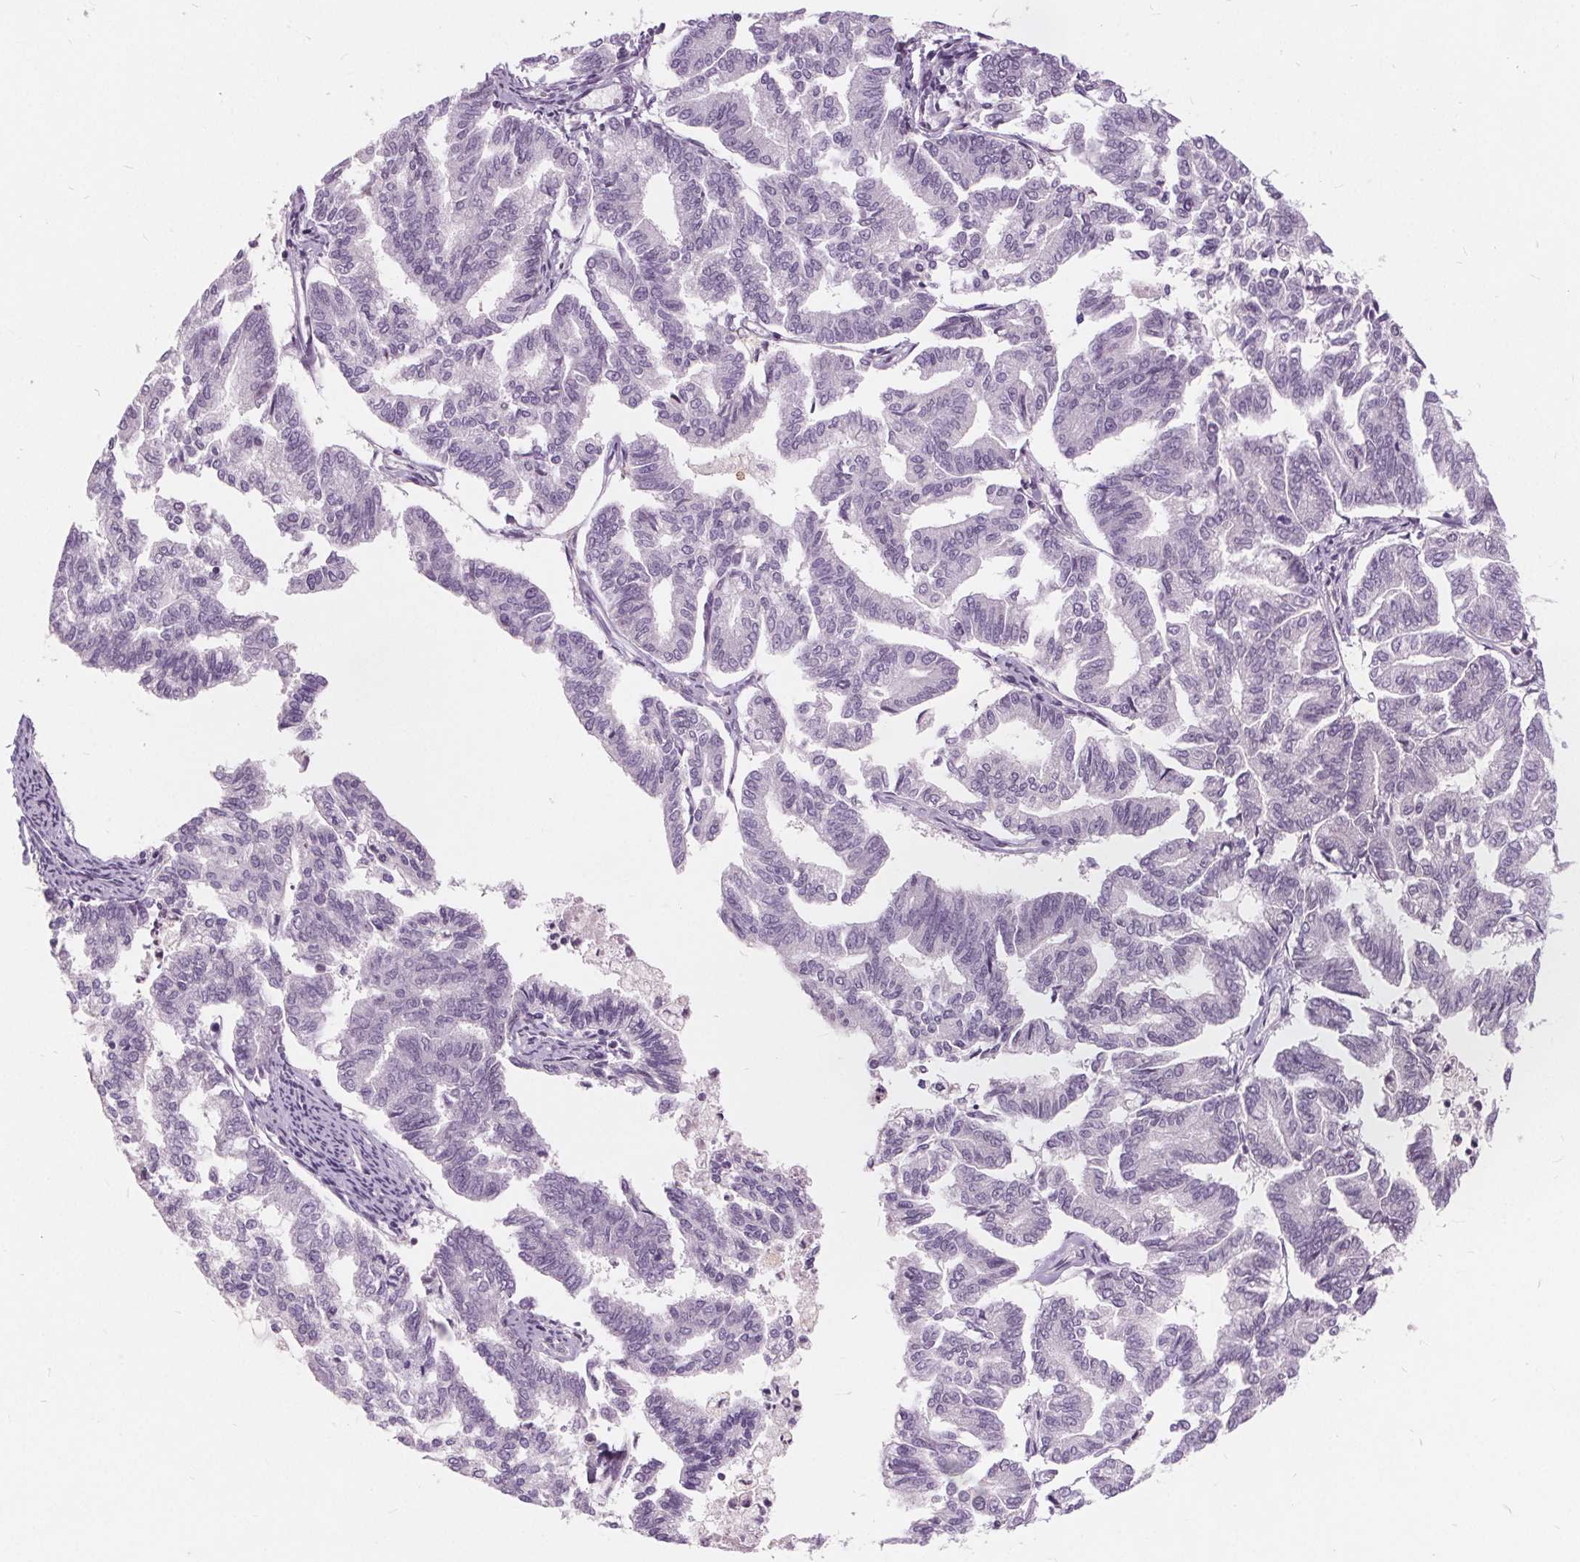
{"staining": {"intensity": "negative", "quantity": "none", "location": "none"}, "tissue": "endometrial cancer", "cell_type": "Tumor cells", "image_type": "cancer", "snomed": [{"axis": "morphology", "description": "Adenocarcinoma, NOS"}, {"axis": "topography", "description": "Endometrium"}], "caption": "There is no significant positivity in tumor cells of endometrial adenocarcinoma.", "gene": "HAAO", "patient": {"sex": "female", "age": 79}}